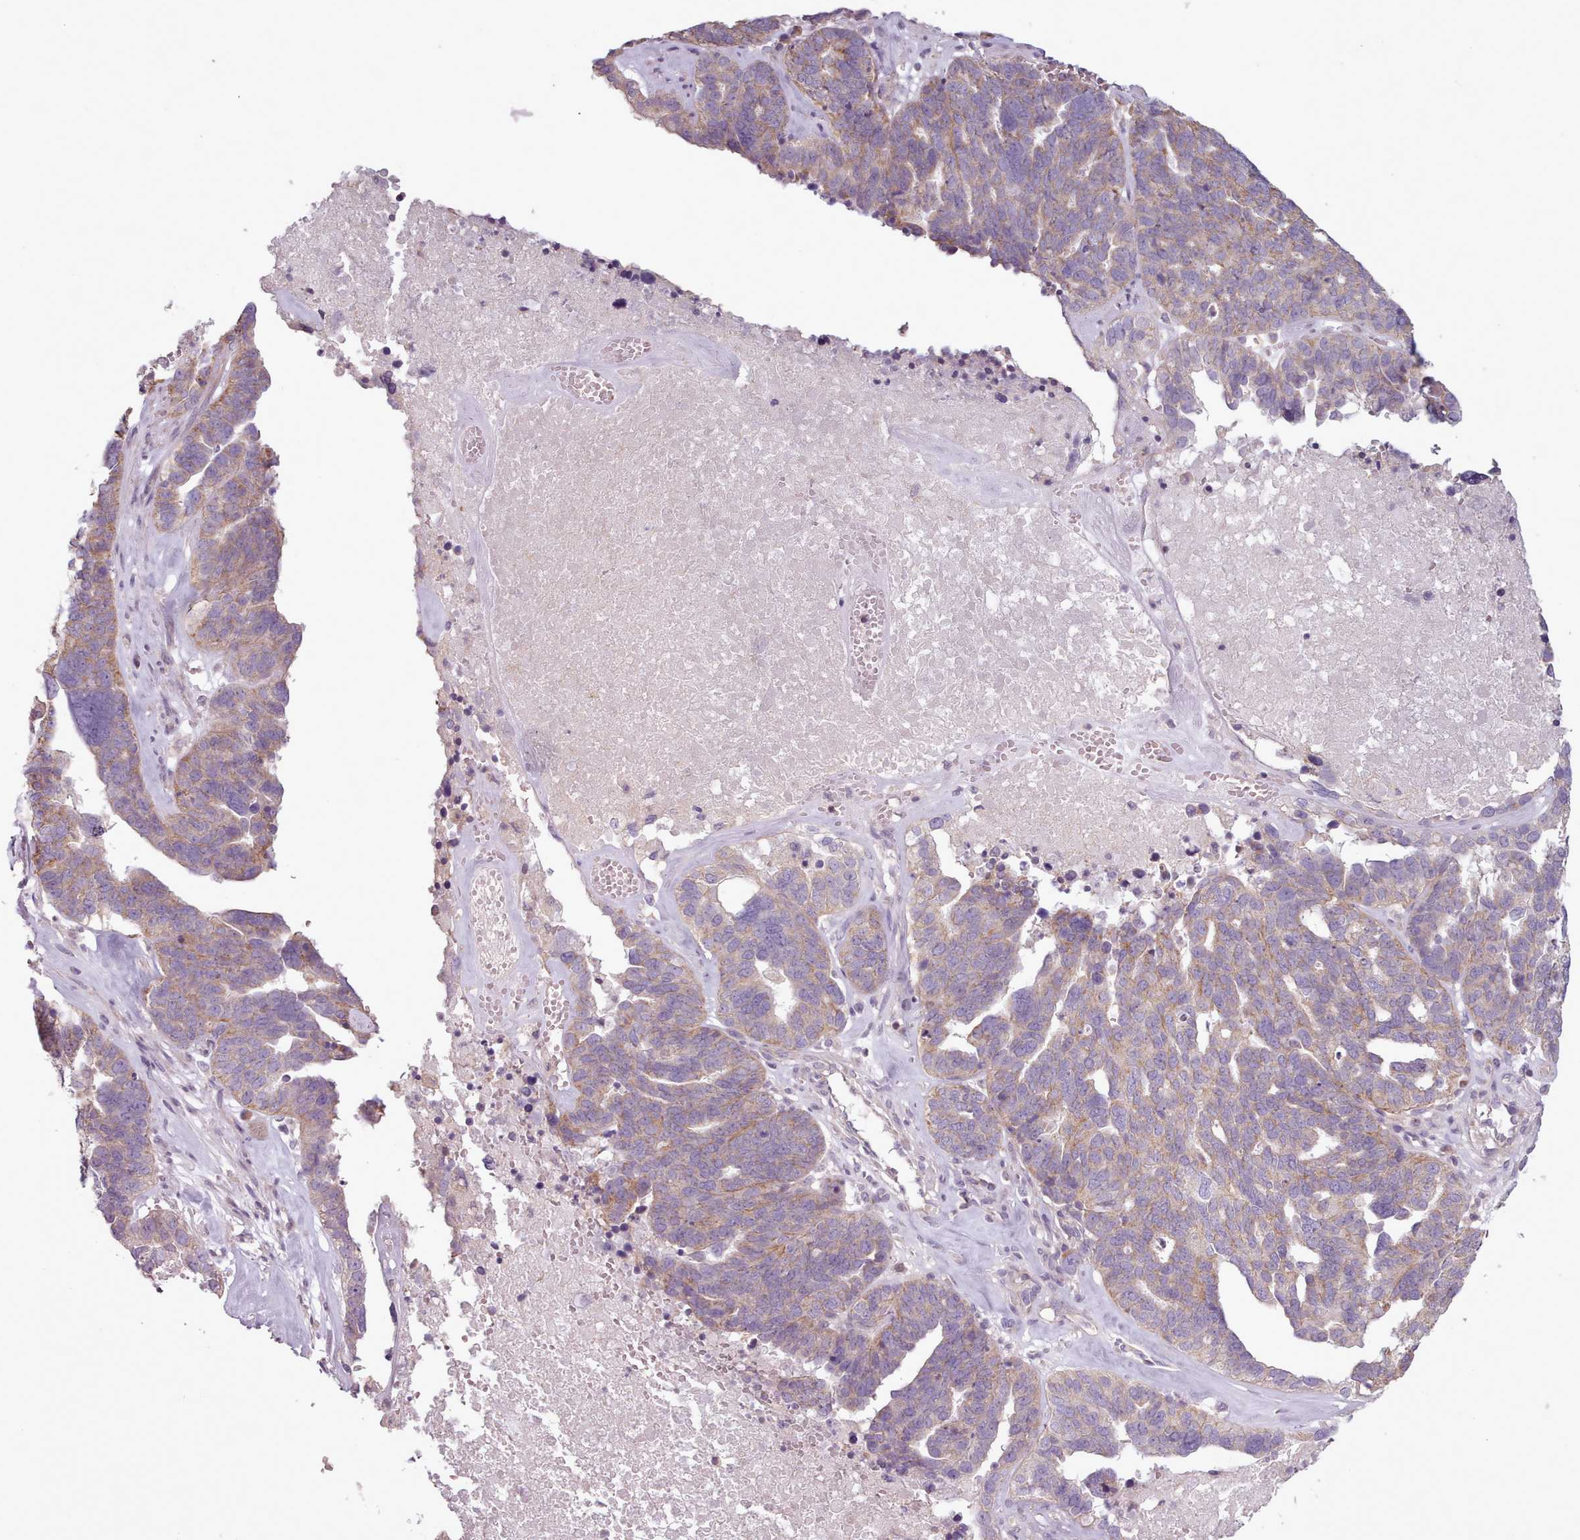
{"staining": {"intensity": "moderate", "quantity": "<25%", "location": "cytoplasmic/membranous"}, "tissue": "ovarian cancer", "cell_type": "Tumor cells", "image_type": "cancer", "snomed": [{"axis": "morphology", "description": "Cystadenocarcinoma, serous, NOS"}, {"axis": "topography", "description": "Ovary"}], "caption": "Immunohistochemical staining of human ovarian serous cystadenocarcinoma displays low levels of moderate cytoplasmic/membranous staining in about <25% of tumor cells.", "gene": "NT5DC2", "patient": {"sex": "female", "age": 59}}